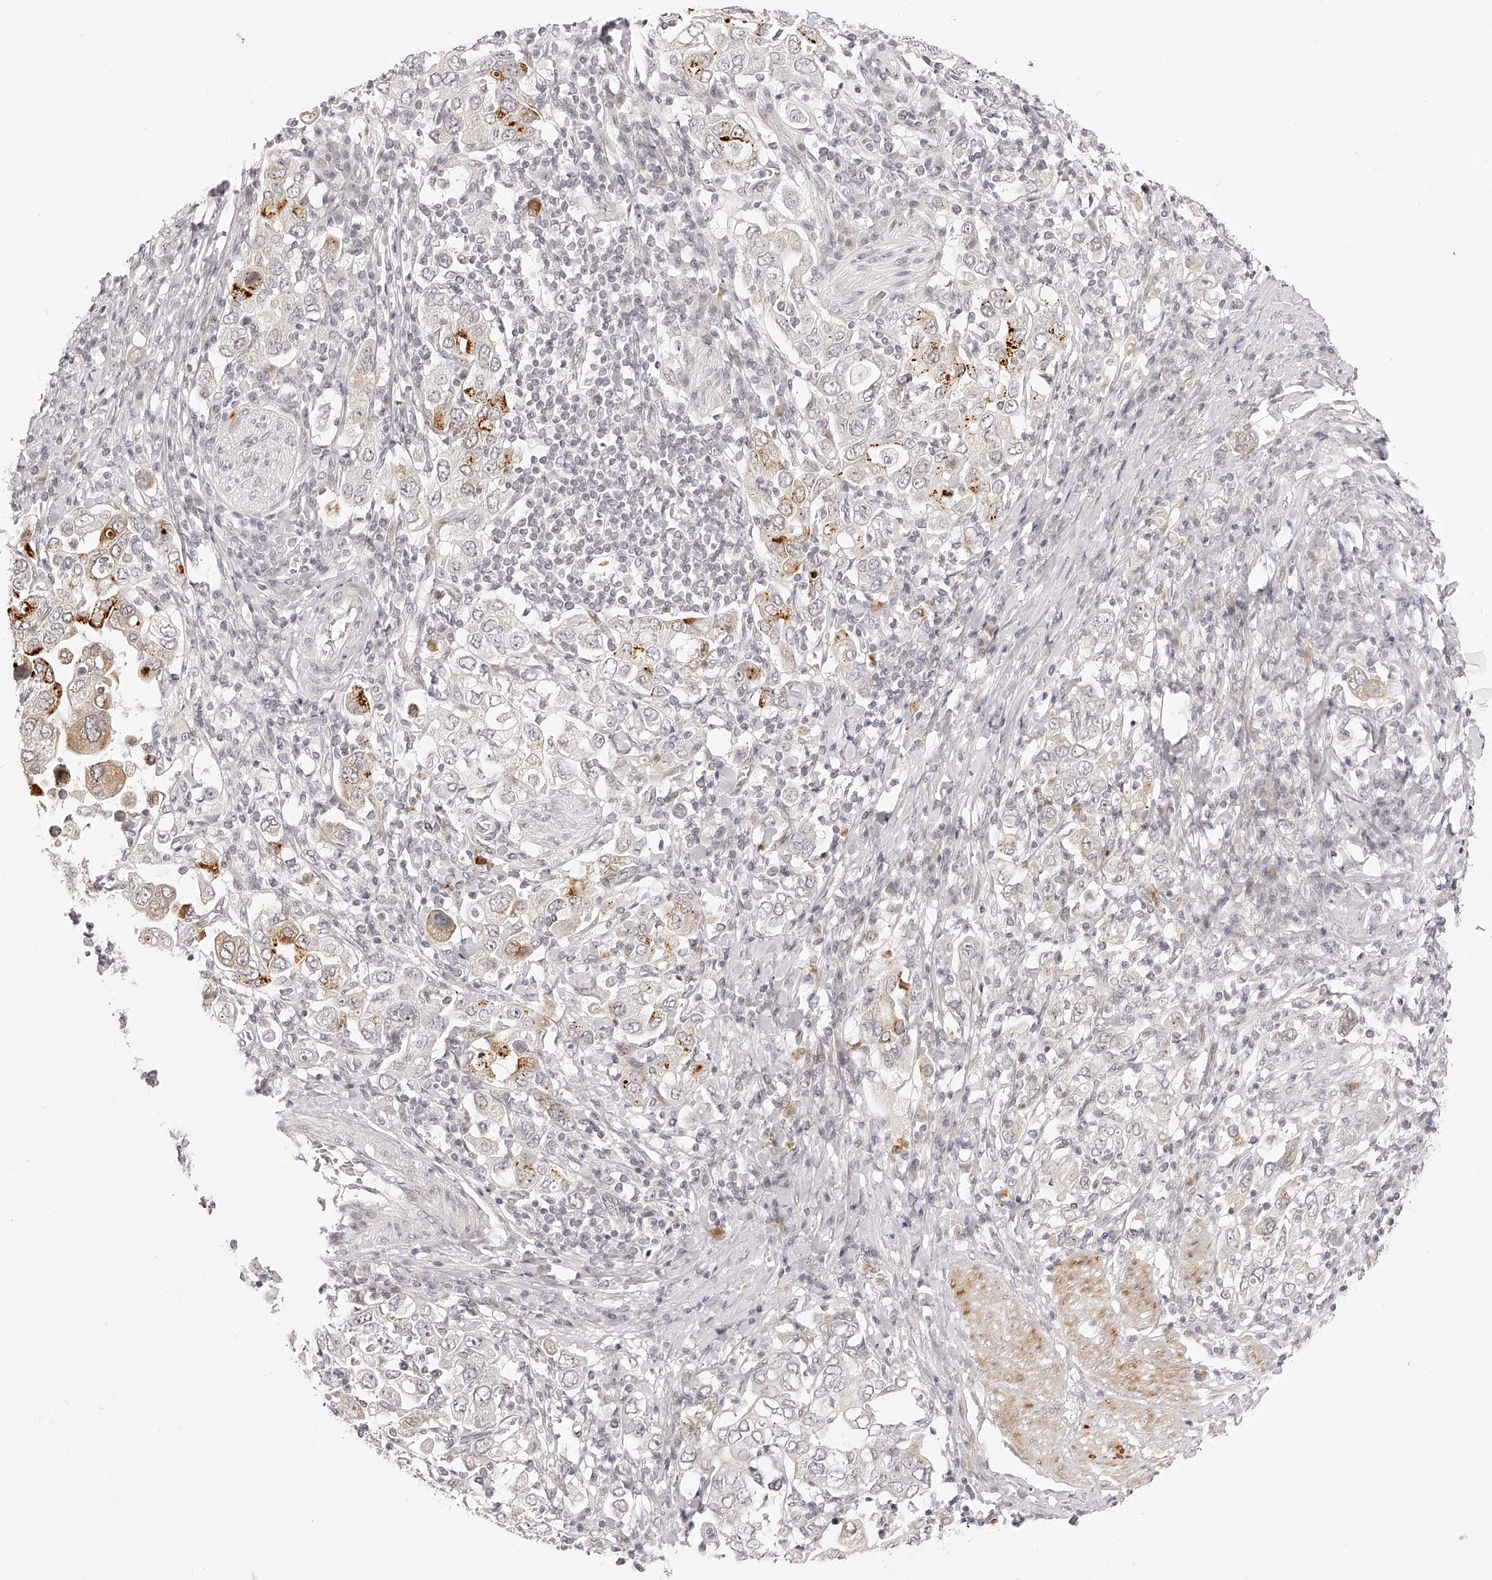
{"staining": {"intensity": "moderate", "quantity": "<25%", "location": "cytoplasmic/membranous"}, "tissue": "stomach cancer", "cell_type": "Tumor cells", "image_type": "cancer", "snomed": [{"axis": "morphology", "description": "Adenocarcinoma, NOS"}, {"axis": "topography", "description": "Stomach, upper"}], "caption": "This image exhibits immunohistochemistry (IHC) staining of stomach adenocarcinoma, with low moderate cytoplasmic/membranous positivity in approximately <25% of tumor cells.", "gene": "PLEKHG1", "patient": {"sex": "male", "age": 62}}